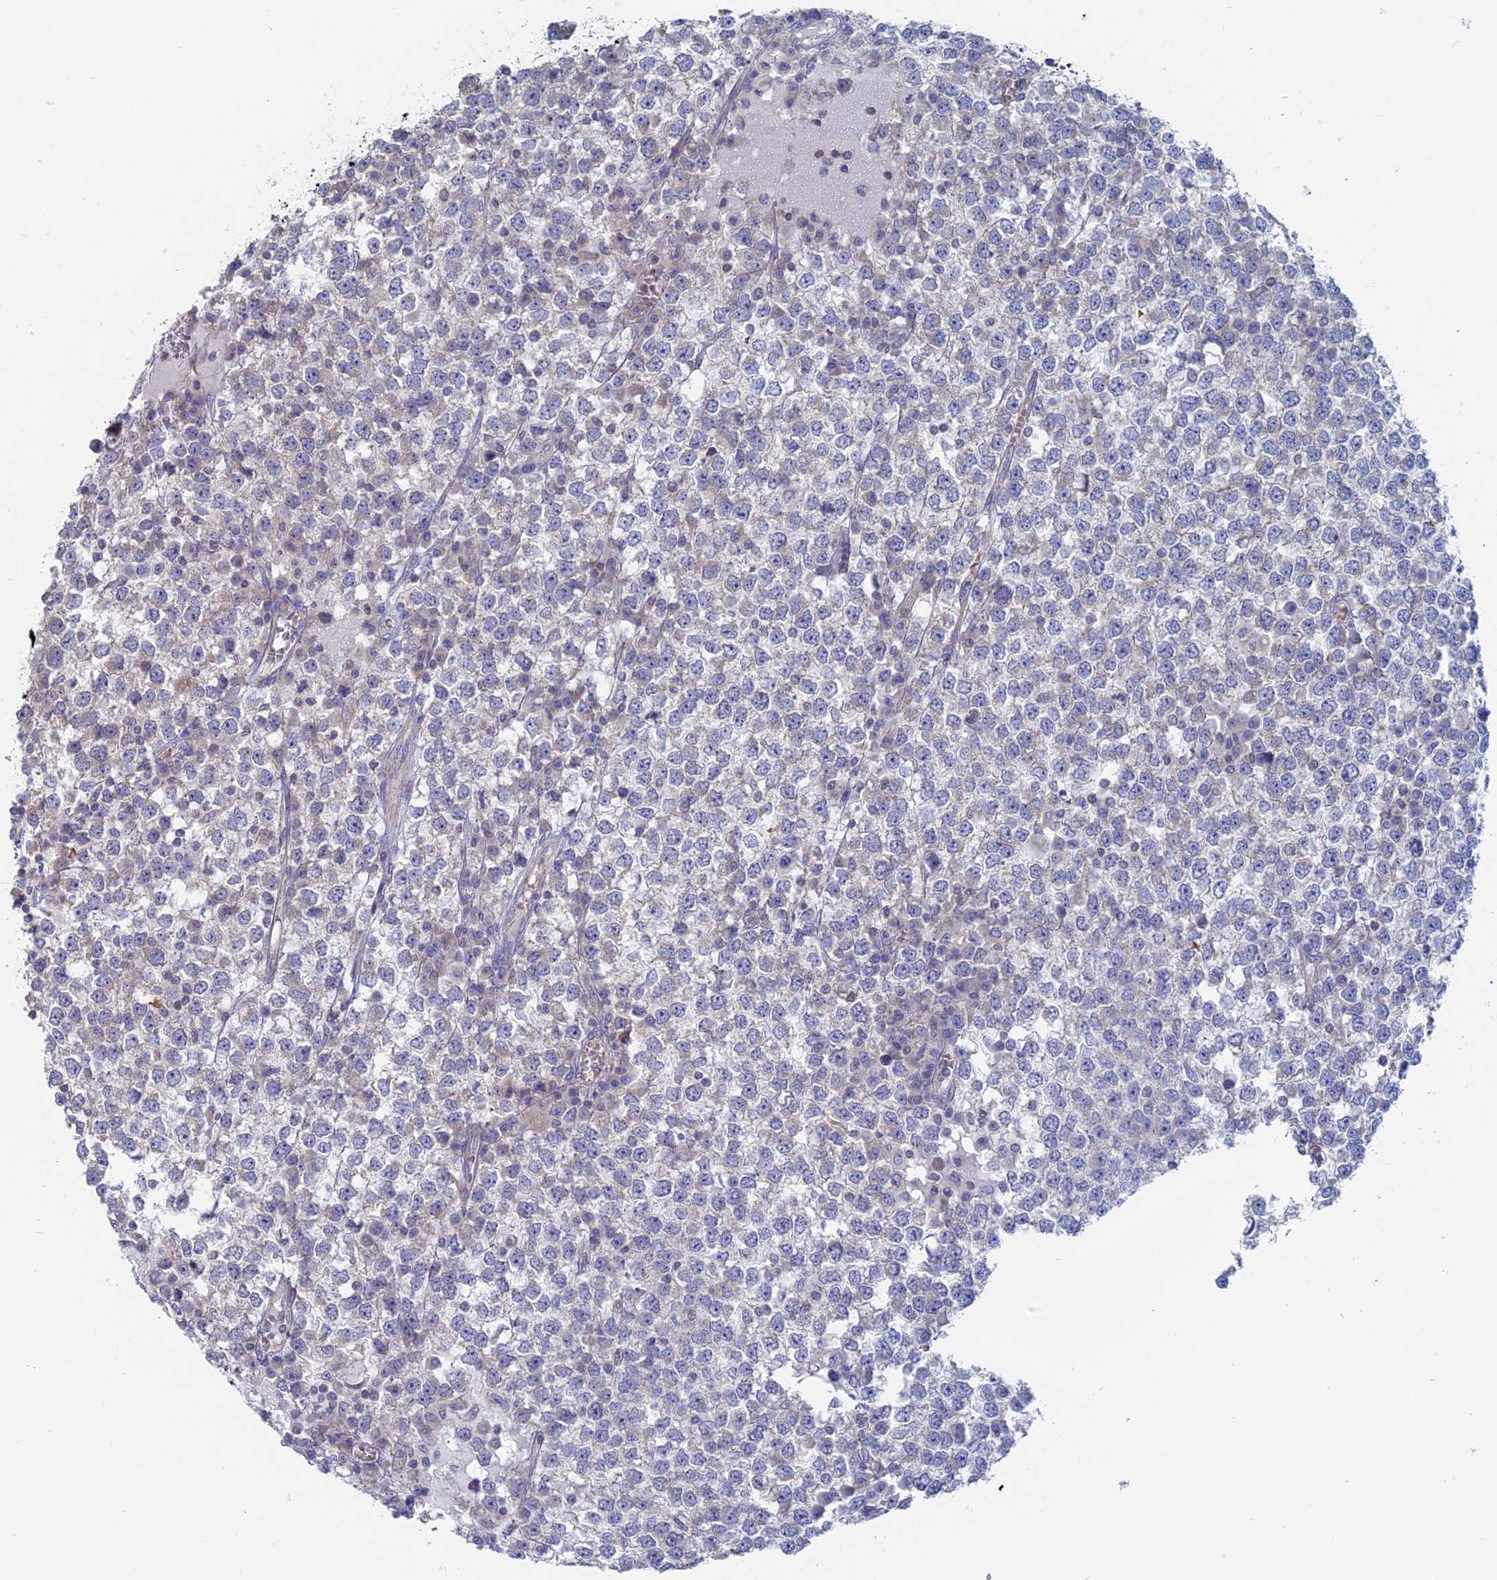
{"staining": {"intensity": "negative", "quantity": "none", "location": "none"}, "tissue": "testis cancer", "cell_type": "Tumor cells", "image_type": "cancer", "snomed": [{"axis": "morphology", "description": "Seminoma, NOS"}, {"axis": "topography", "description": "Testis"}], "caption": "Human testis seminoma stained for a protein using immunohistochemistry reveals no positivity in tumor cells.", "gene": "TBC1D30", "patient": {"sex": "male", "age": 65}}